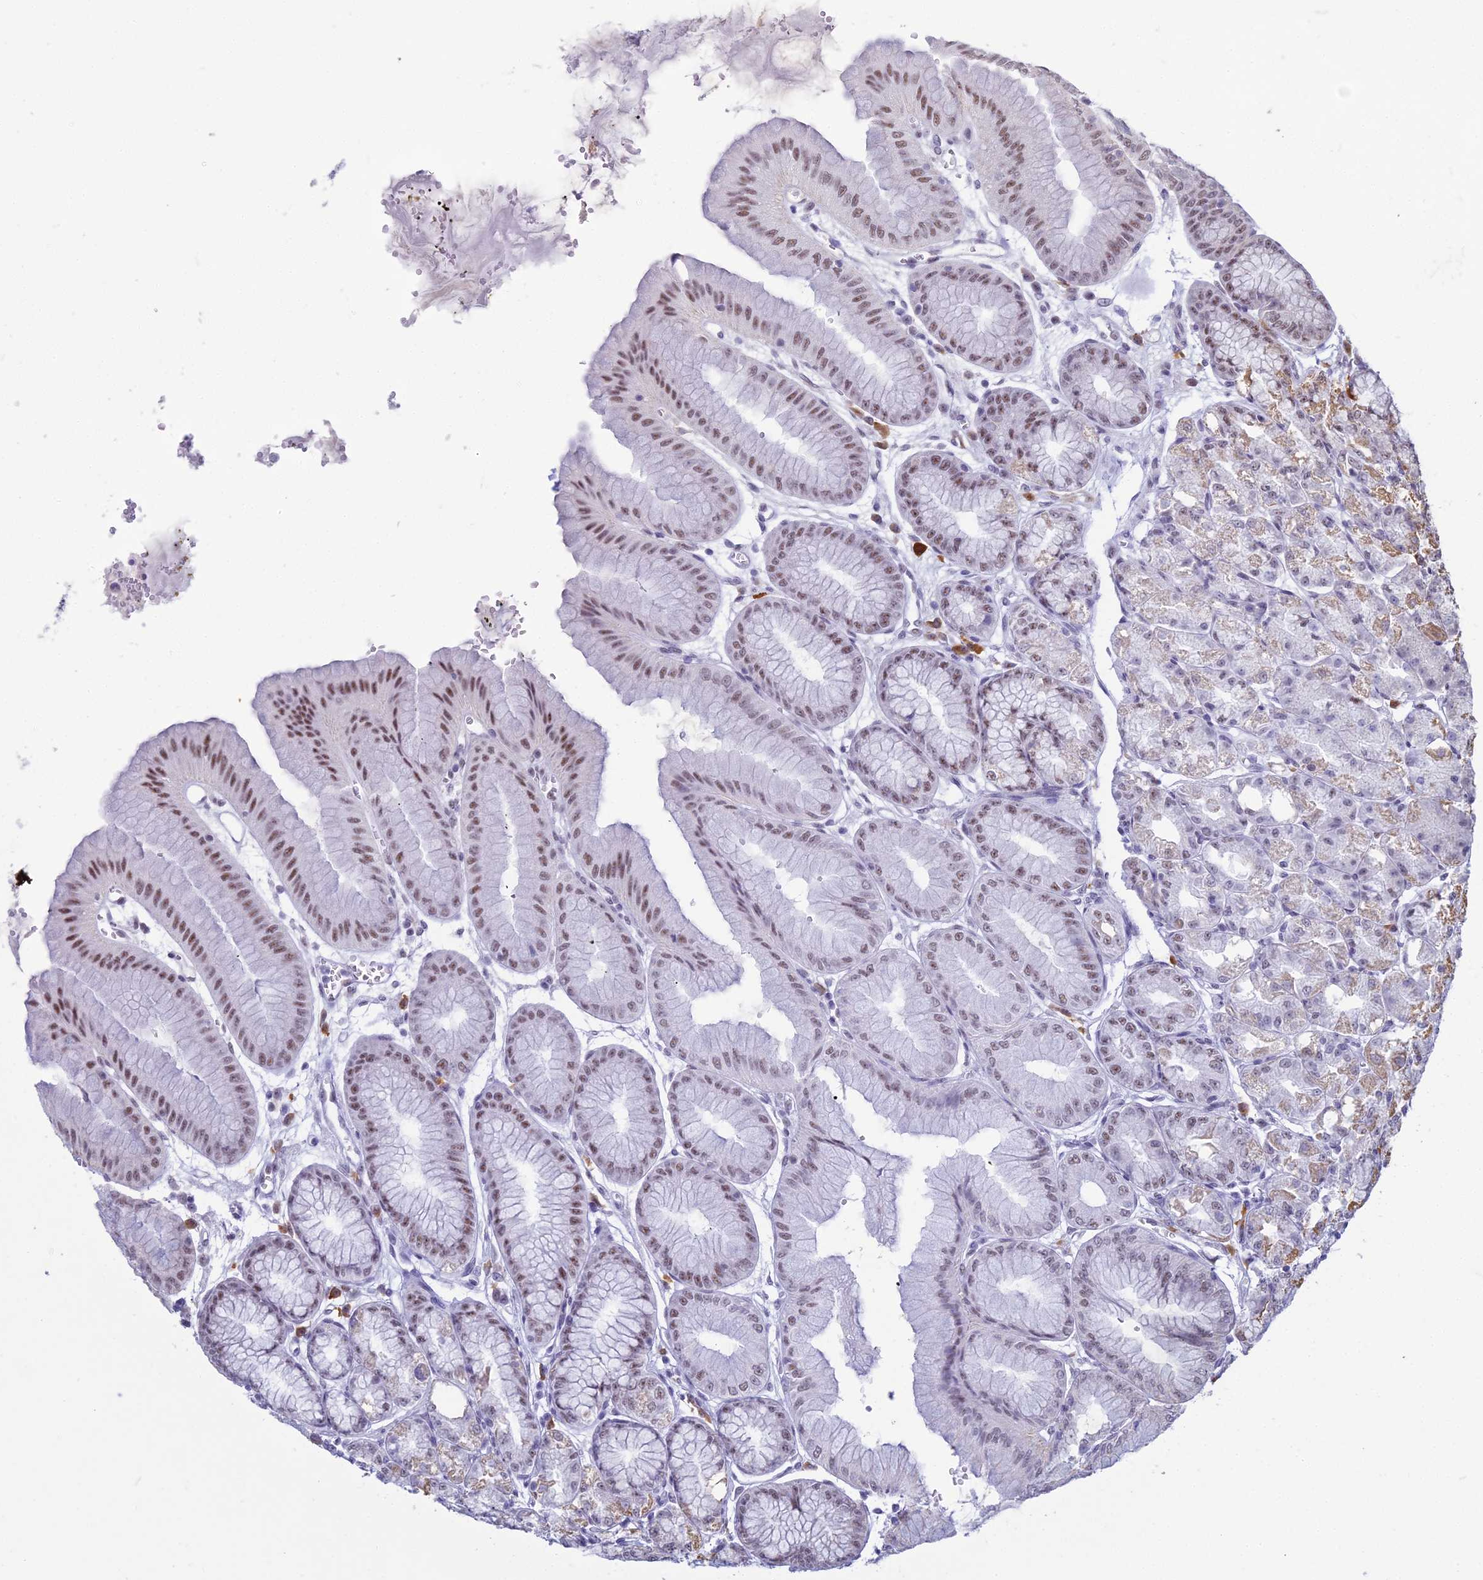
{"staining": {"intensity": "moderate", "quantity": "25%-75%", "location": "cytoplasmic/membranous,nuclear"}, "tissue": "stomach", "cell_type": "Glandular cells", "image_type": "normal", "snomed": [{"axis": "morphology", "description": "Normal tissue, NOS"}, {"axis": "topography", "description": "Stomach, lower"}], "caption": "High-magnification brightfield microscopy of unremarkable stomach stained with DAB (3,3'-diaminobenzidine) (brown) and counterstained with hematoxylin (blue). glandular cells exhibit moderate cytoplasmic/membranous,nuclear expression is present in about25%-75% of cells. The staining was performed using DAB (3,3'-diaminobenzidine) to visualize the protein expression in brown, while the nuclei were stained in blue with hematoxylin (Magnification: 20x).", "gene": "KLF14", "patient": {"sex": "male", "age": 71}}